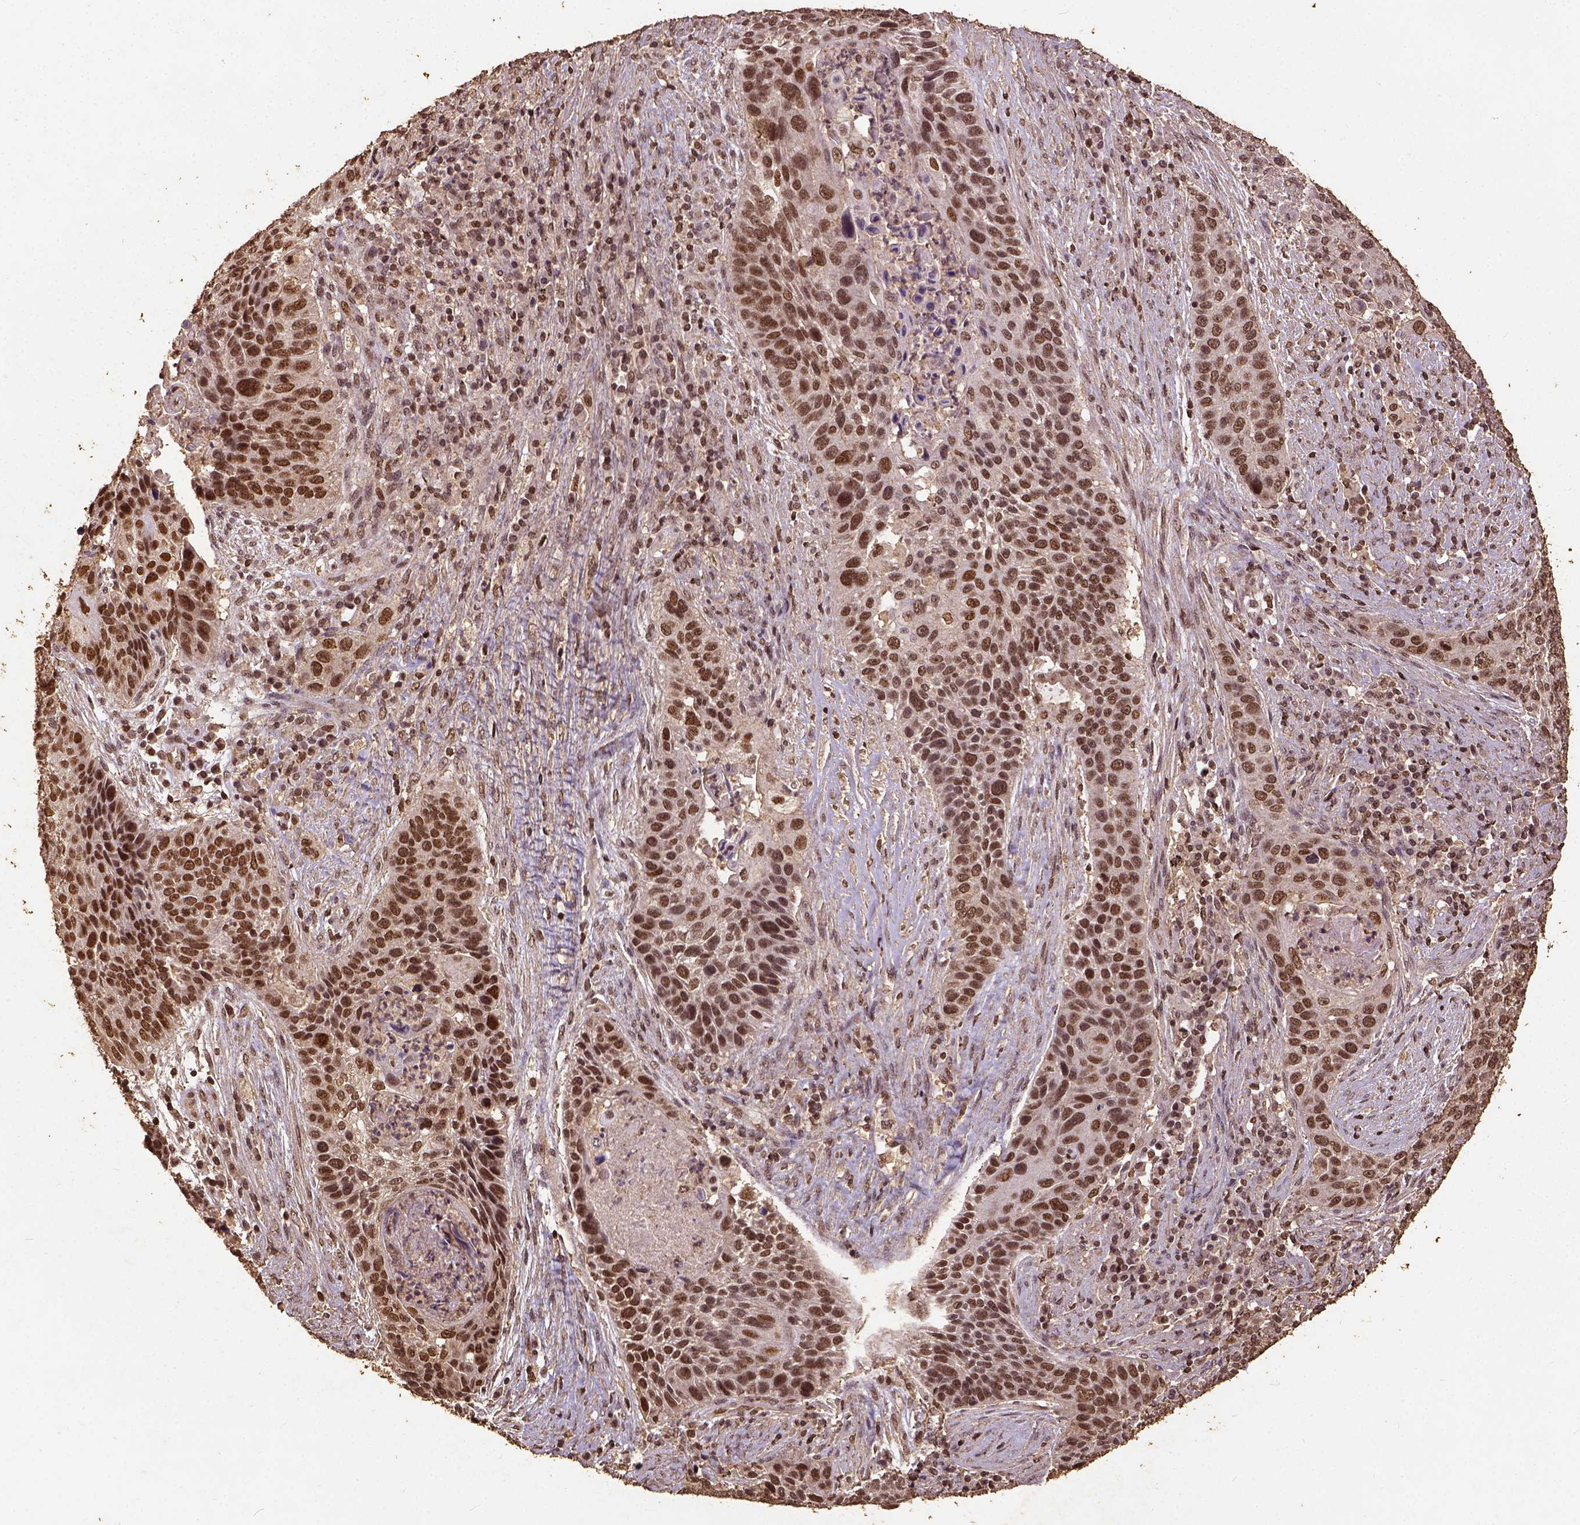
{"staining": {"intensity": "moderate", "quantity": ">75%", "location": "nuclear"}, "tissue": "lung cancer", "cell_type": "Tumor cells", "image_type": "cancer", "snomed": [{"axis": "morphology", "description": "Squamous cell carcinoma, NOS"}, {"axis": "morphology", "description": "Squamous cell carcinoma, metastatic, NOS"}, {"axis": "topography", "description": "Lung"}, {"axis": "topography", "description": "Pleura, NOS"}], "caption": "About >75% of tumor cells in lung cancer (squamous cell carcinoma) demonstrate moderate nuclear protein expression as visualized by brown immunohistochemical staining.", "gene": "NACC1", "patient": {"sex": "male", "age": 72}}